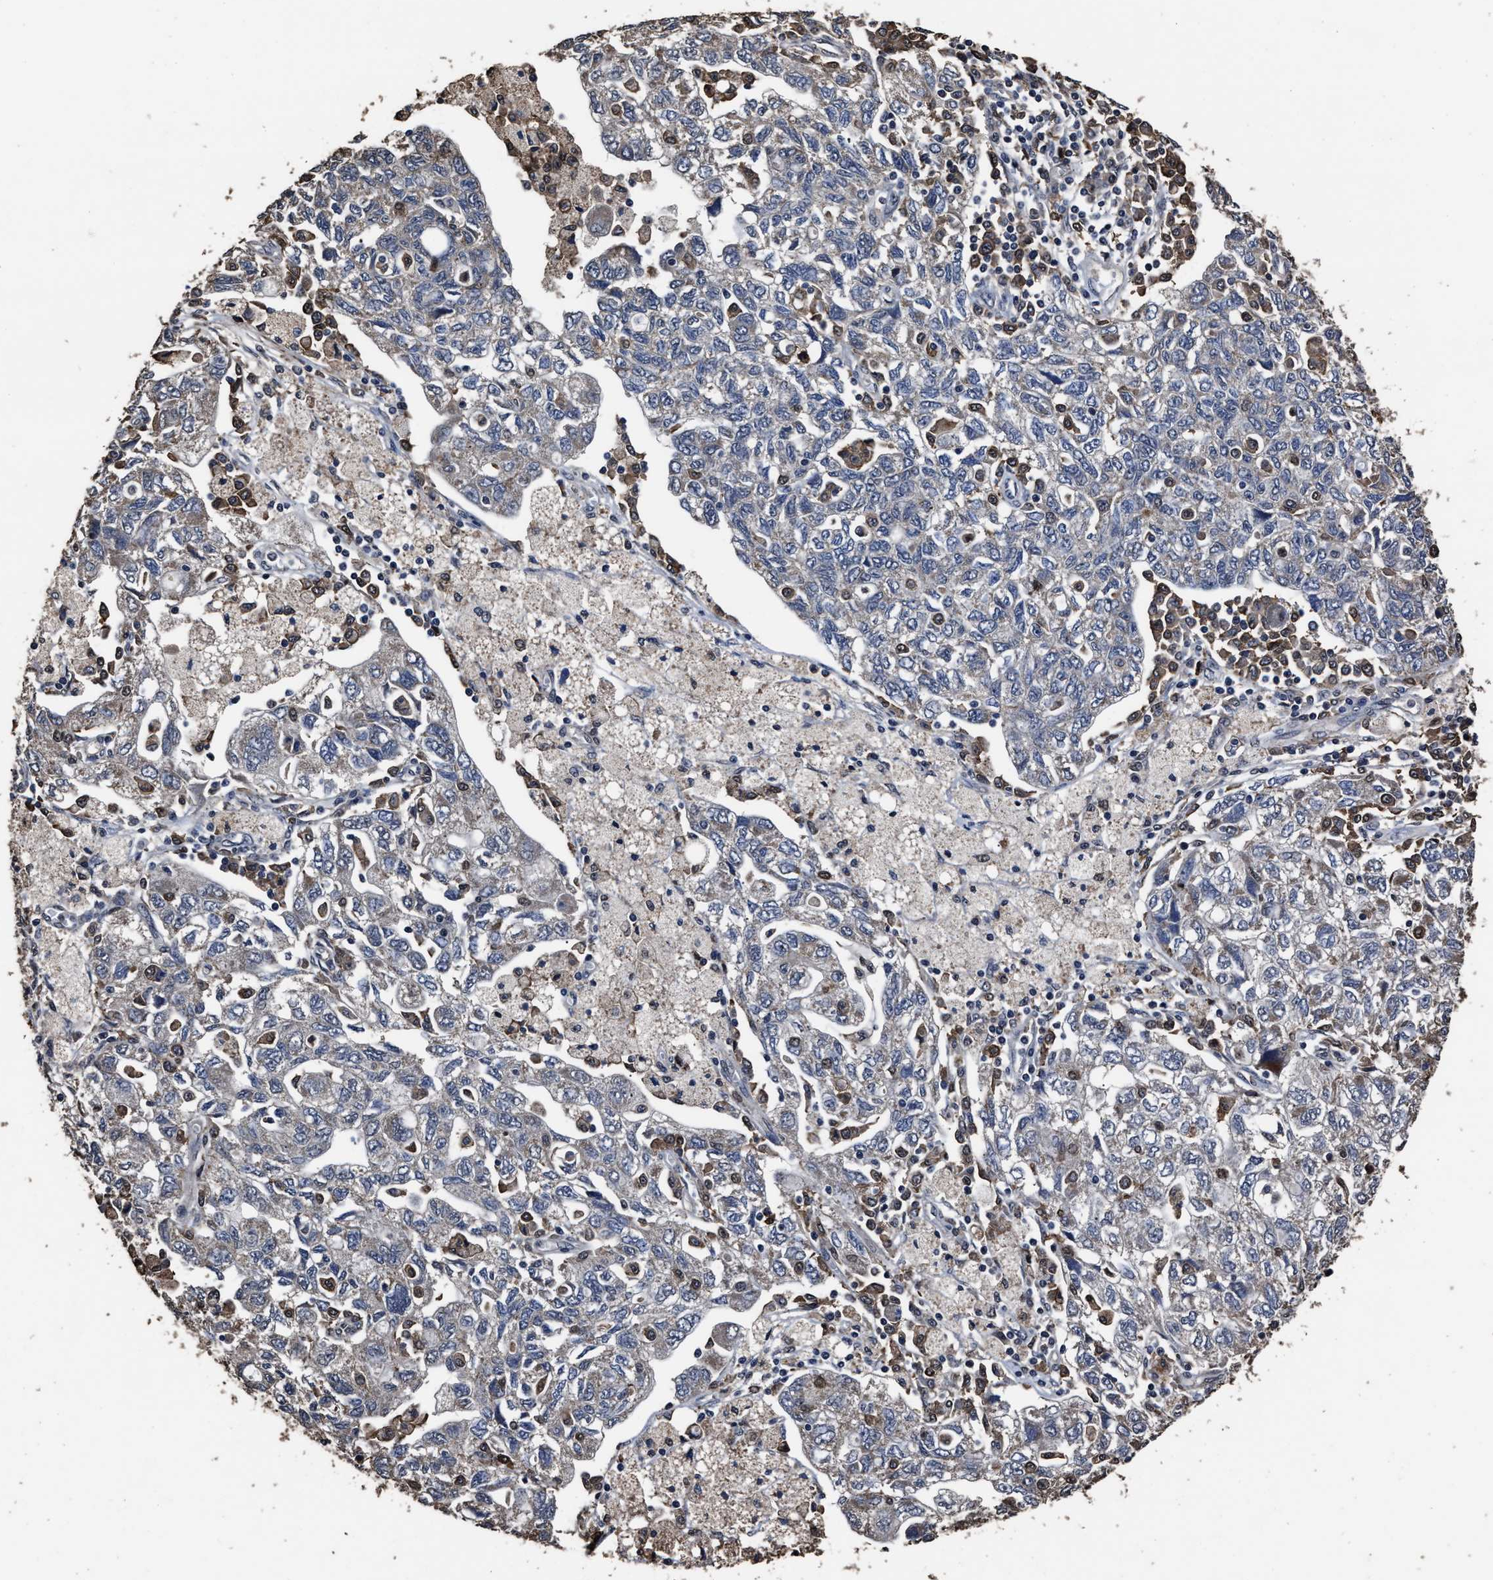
{"staining": {"intensity": "negative", "quantity": "none", "location": "none"}, "tissue": "ovarian cancer", "cell_type": "Tumor cells", "image_type": "cancer", "snomed": [{"axis": "morphology", "description": "Carcinoma, NOS"}, {"axis": "morphology", "description": "Cystadenocarcinoma, serous, NOS"}, {"axis": "topography", "description": "Ovary"}], "caption": "The histopathology image shows no significant expression in tumor cells of serous cystadenocarcinoma (ovarian). (DAB IHC with hematoxylin counter stain).", "gene": "RSBN1L", "patient": {"sex": "female", "age": 69}}